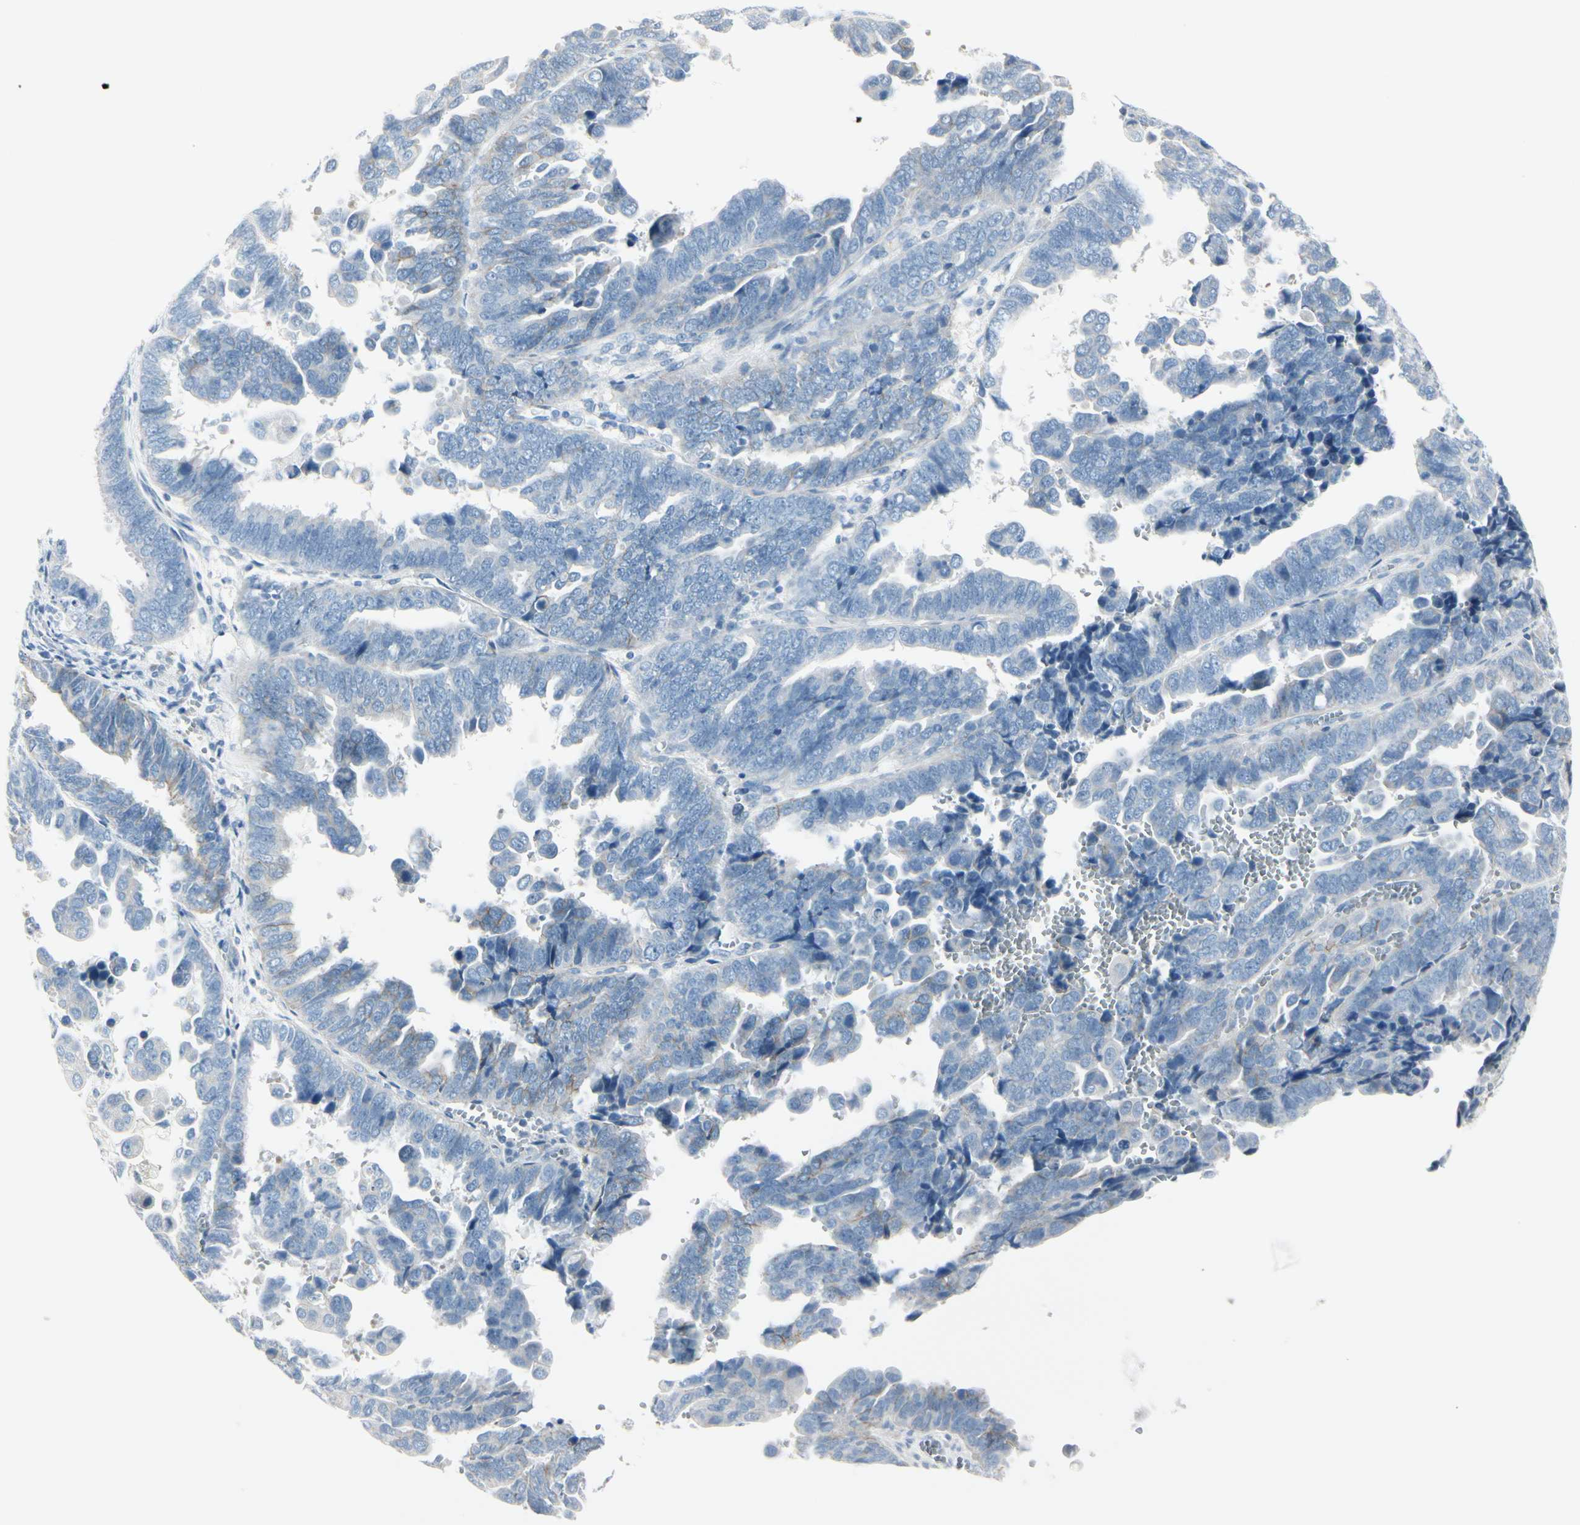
{"staining": {"intensity": "weak", "quantity": "<25%", "location": "cytoplasmic/membranous"}, "tissue": "endometrial cancer", "cell_type": "Tumor cells", "image_type": "cancer", "snomed": [{"axis": "morphology", "description": "Adenocarcinoma, NOS"}, {"axis": "topography", "description": "Endometrium"}], "caption": "This is a micrograph of immunohistochemistry (IHC) staining of endometrial cancer, which shows no staining in tumor cells.", "gene": "CDHR5", "patient": {"sex": "female", "age": 75}}